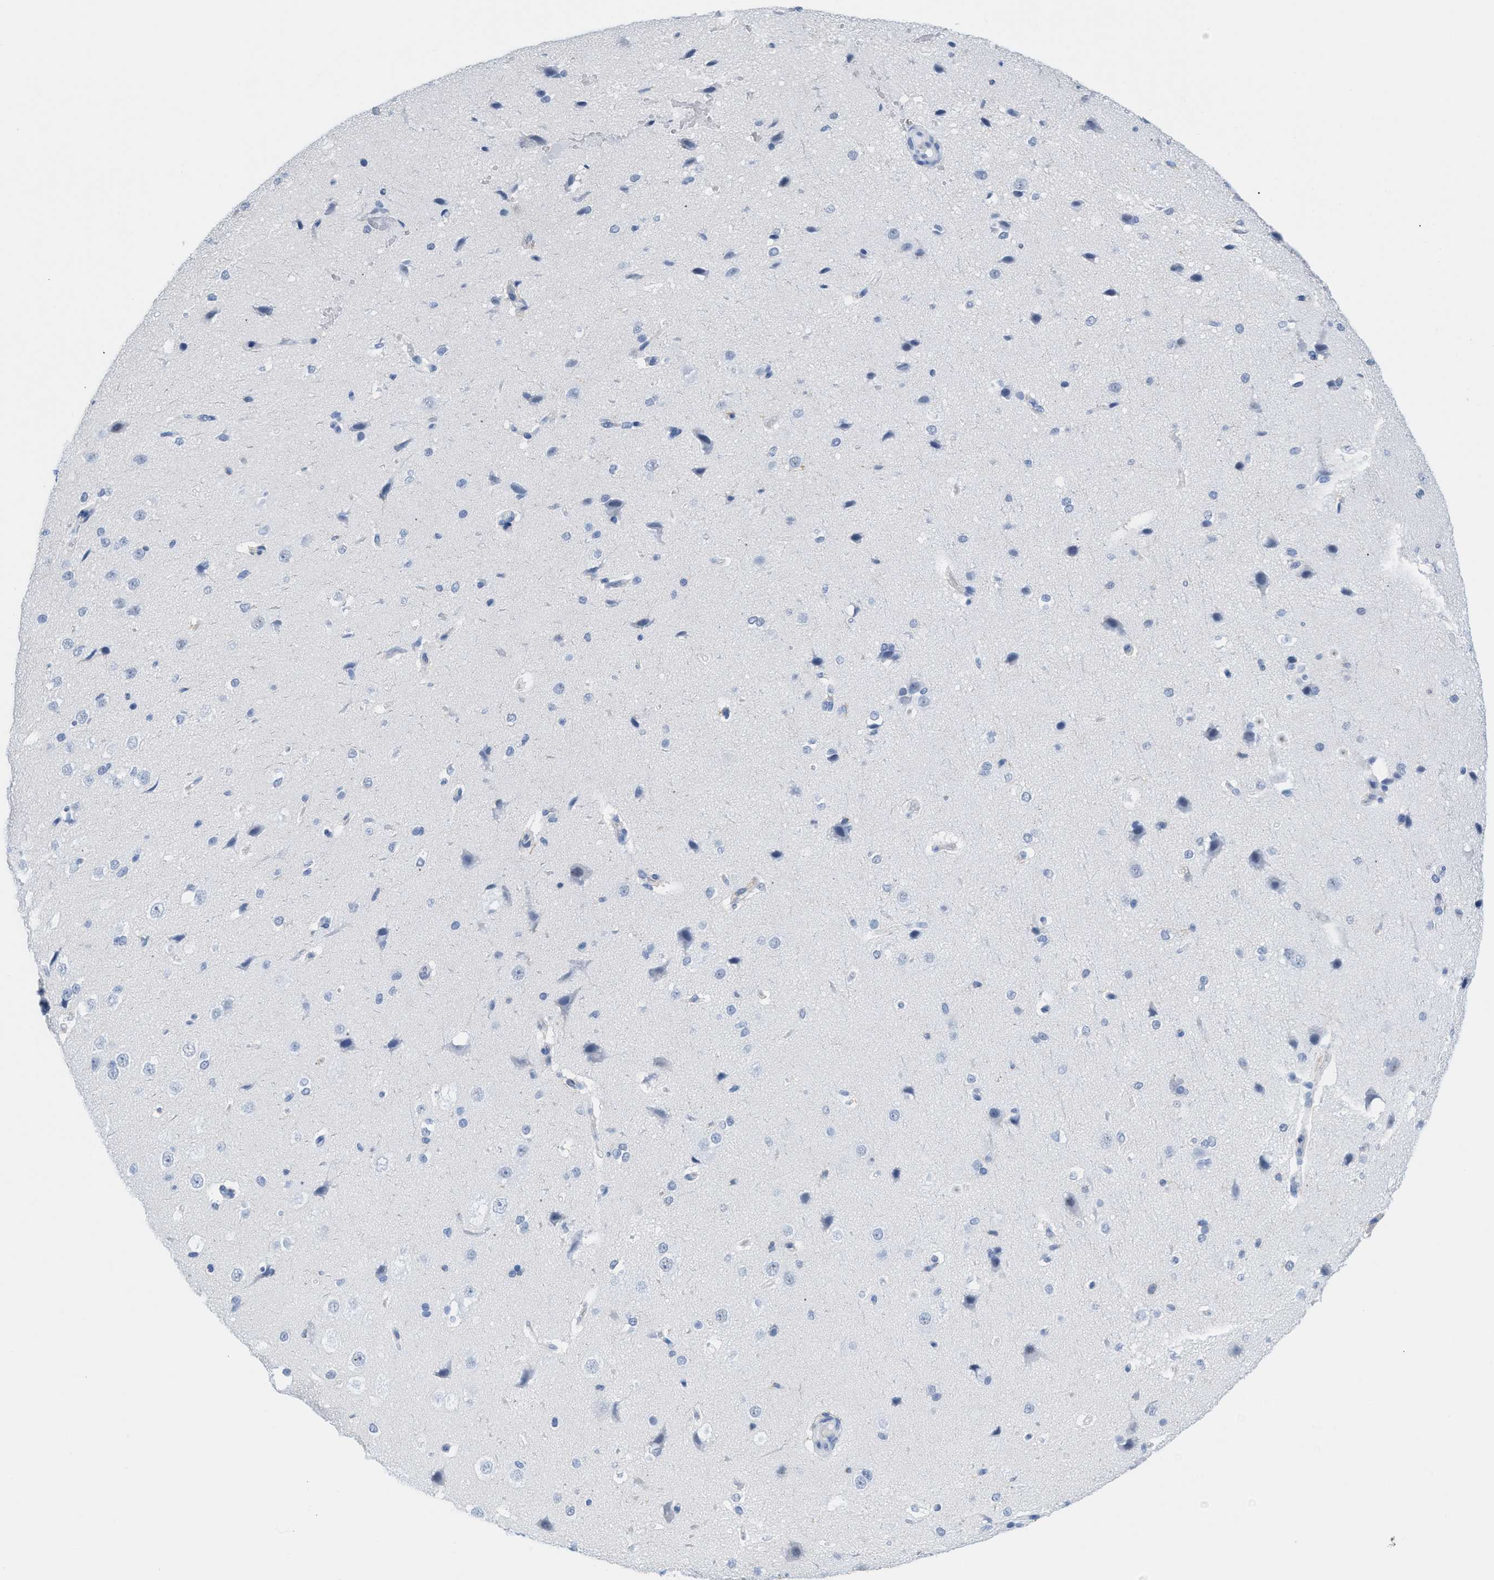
{"staining": {"intensity": "negative", "quantity": "none", "location": "none"}, "tissue": "cerebral cortex", "cell_type": "Endothelial cells", "image_type": "normal", "snomed": [{"axis": "morphology", "description": "Normal tissue, NOS"}, {"axis": "morphology", "description": "Developmental malformation"}, {"axis": "topography", "description": "Cerebral cortex"}], "caption": "The histopathology image displays no staining of endothelial cells in unremarkable cerebral cortex.", "gene": "IL16", "patient": {"sex": "female", "age": 30}}